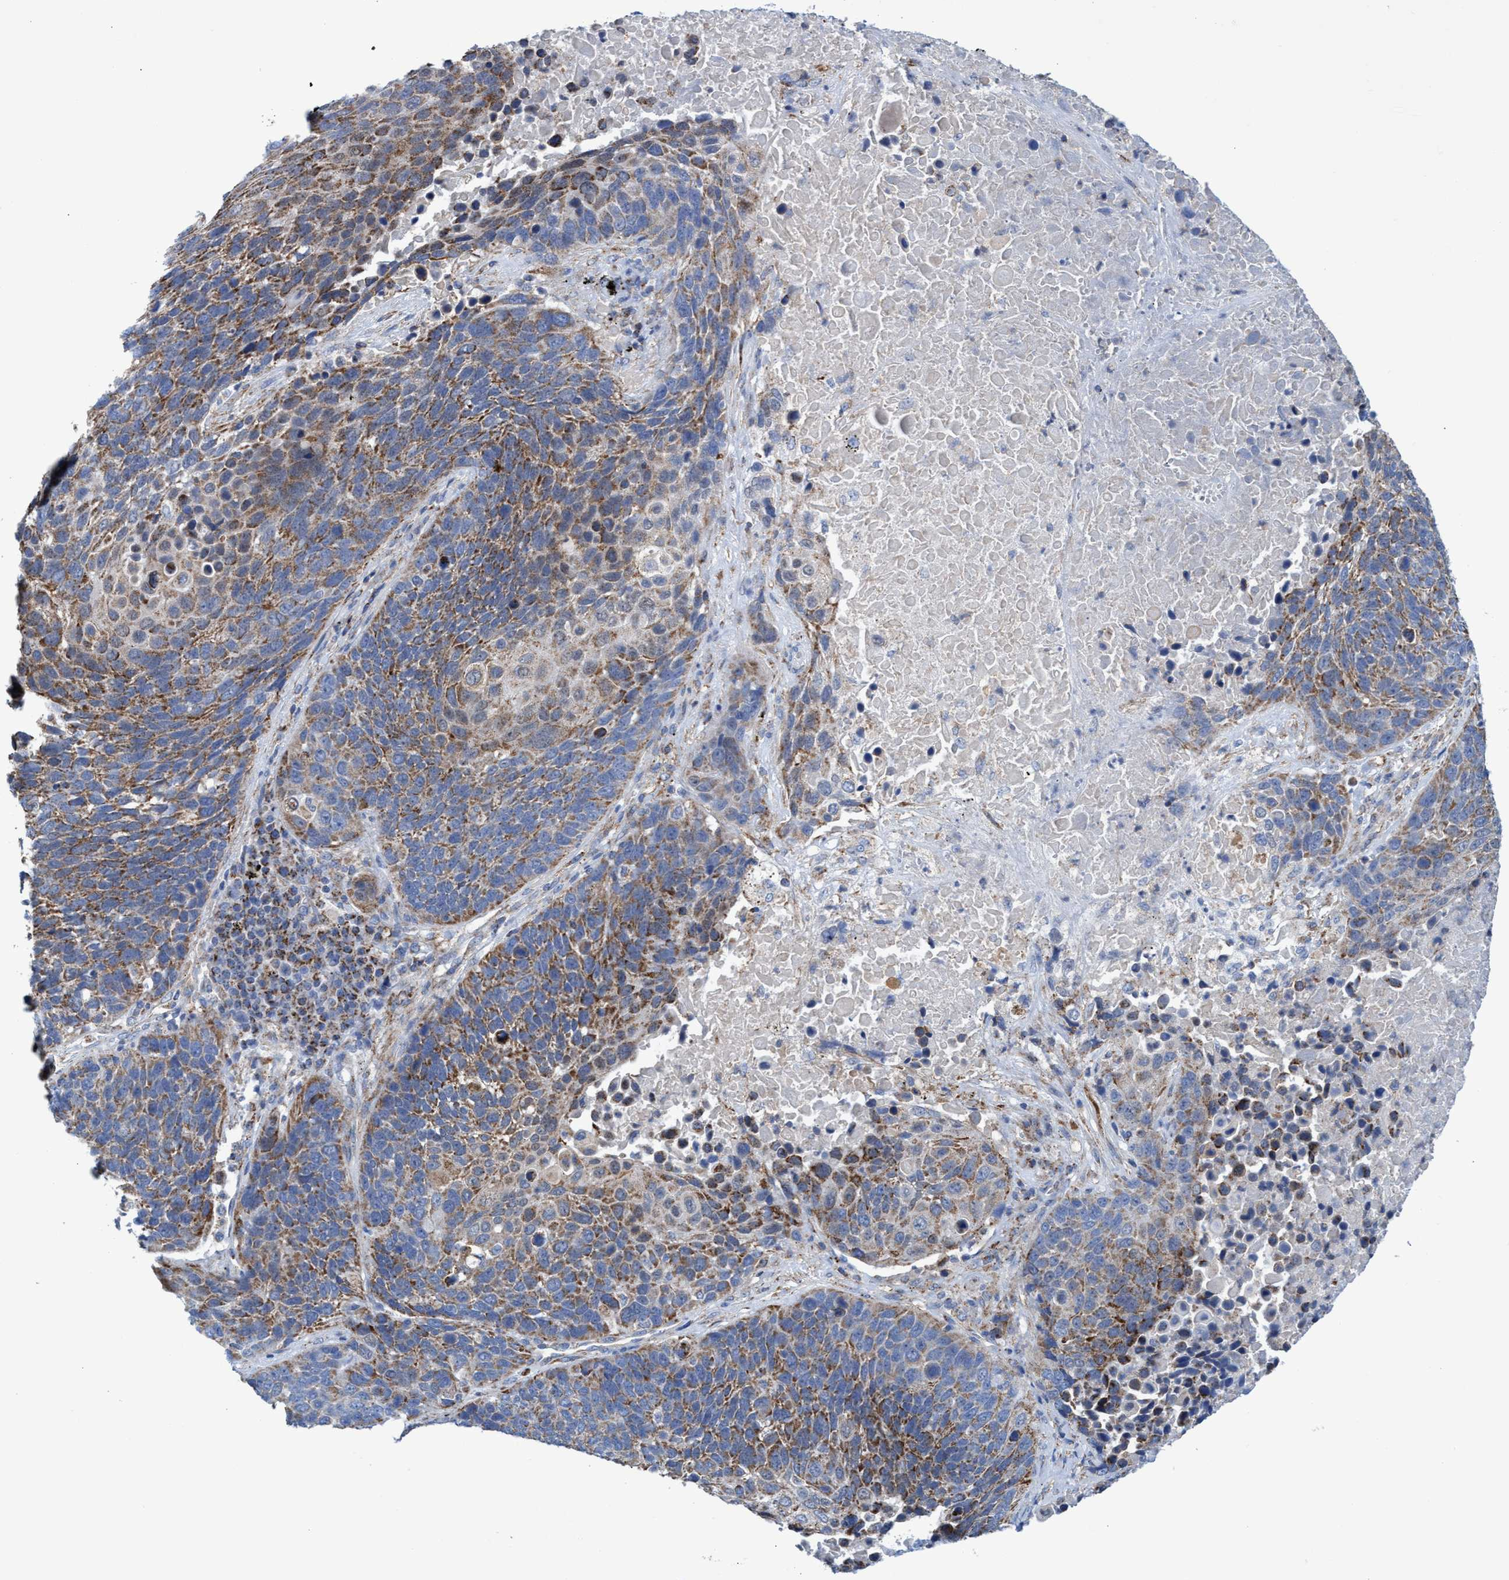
{"staining": {"intensity": "moderate", "quantity": ">75%", "location": "cytoplasmic/membranous"}, "tissue": "lung cancer", "cell_type": "Tumor cells", "image_type": "cancer", "snomed": [{"axis": "morphology", "description": "Squamous cell carcinoma, NOS"}, {"axis": "topography", "description": "Lung"}], "caption": "Lung cancer tissue displays moderate cytoplasmic/membranous positivity in about >75% of tumor cells, visualized by immunohistochemistry.", "gene": "ZNF750", "patient": {"sex": "male", "age": 66}}